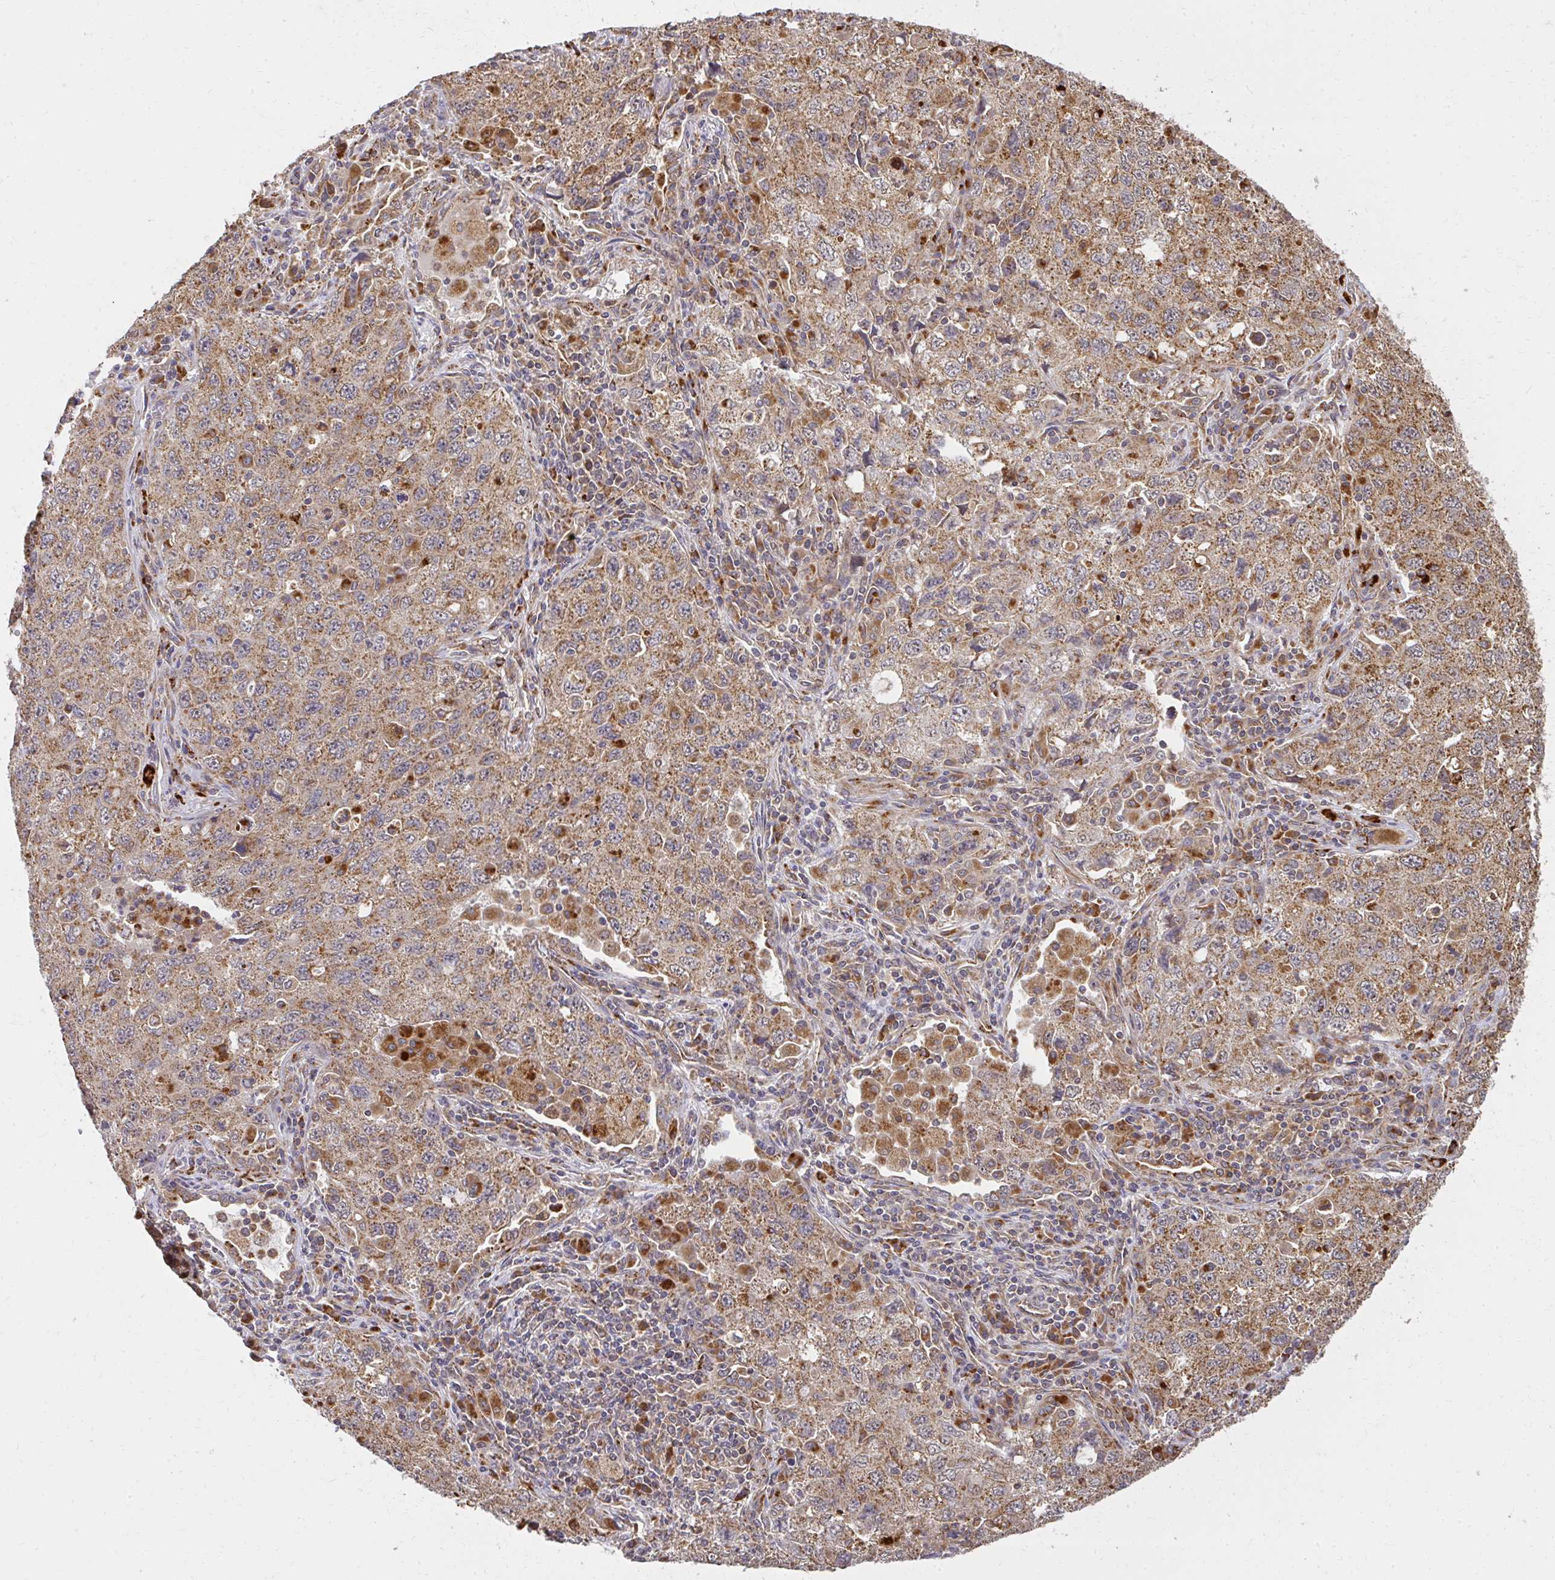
{"staining": {"intensity": "moderate", "quantity": ">75%", "location": "cytoplasmic/membranous"}, "tissue": "lung cancer", "cell_type": "Tumor cells", "image_type": "cancer", "snomed": [{"axis": "morphology", "description": "Adenocarcinoma, NOS"}, {"axis": "topography", "description": "Lung"}], "caption": "Protein staining of lung cancer (adenocarcinoma) tissue exhibits moderate cytoplasmic/membranous staining in about >75% of tumor cells. (brown staining indicates protein expression, while blue staining denotes nuclei).", "gene": "GNS", "patient": {"sex": "female", "age": 57}}